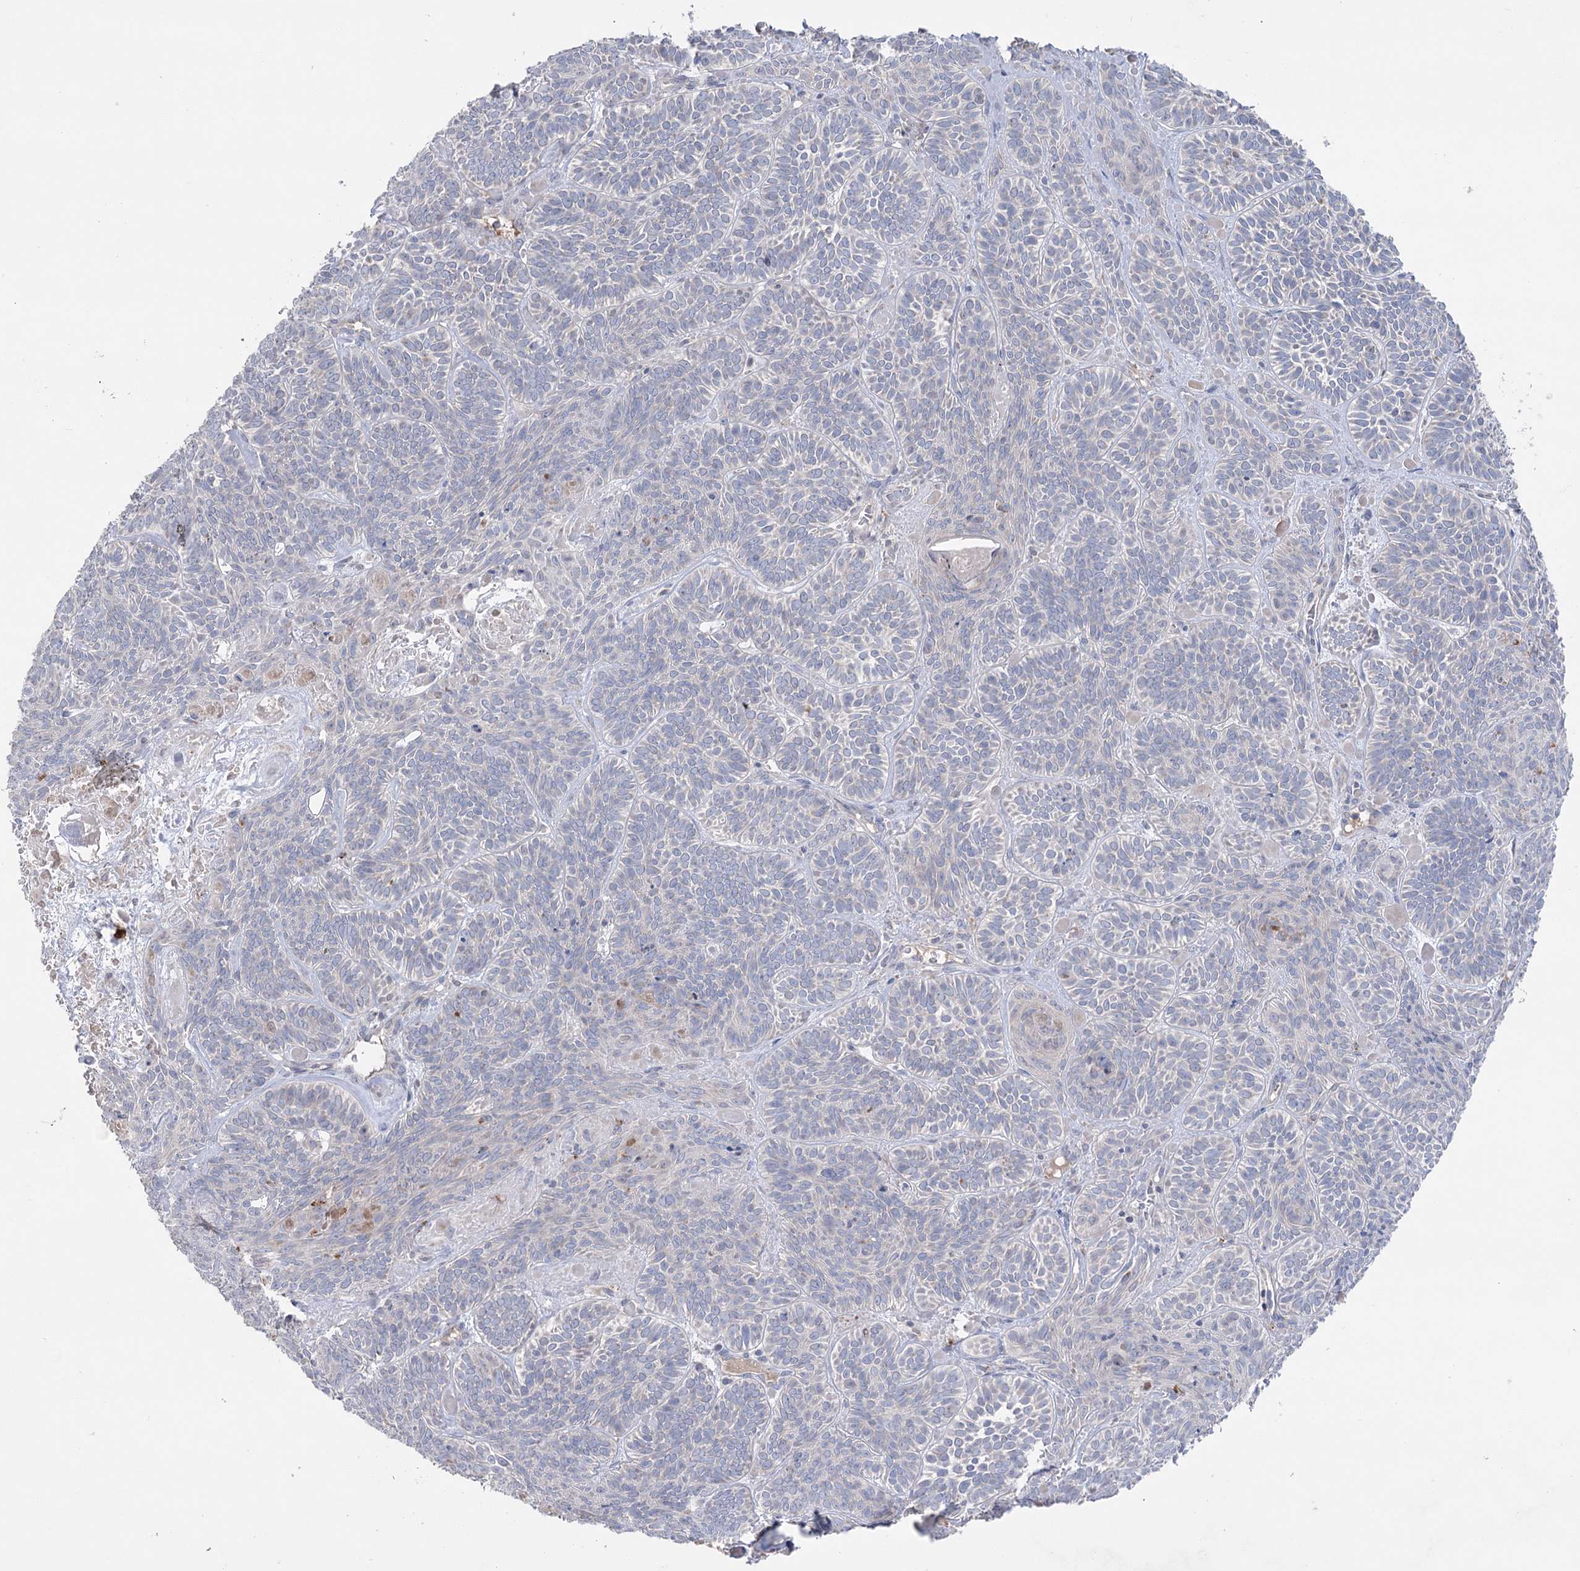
{"staining": {"intensity": "negative", "quantity": "none", "location": "none"}, "tissue": "skin cancer", "cell_type": "Tumor cells", "image_type": "cancer", "snomed": [{"axis": "morphology", "description": "Basal cell carcinoma"}, {"axis": "topography", "description": "Skin"}], "caption": "IHC of skin cancer (basal cell carcinoma) demonstrates no staining in tumor cells. The staining was performed using DAB to visualize the protein expression in brown, while the nuclei were stained in blue with hematoxylin (Magnification: 20x).", "gene": "MTCH2", "patient": {"sex": "male", "age": 85}}